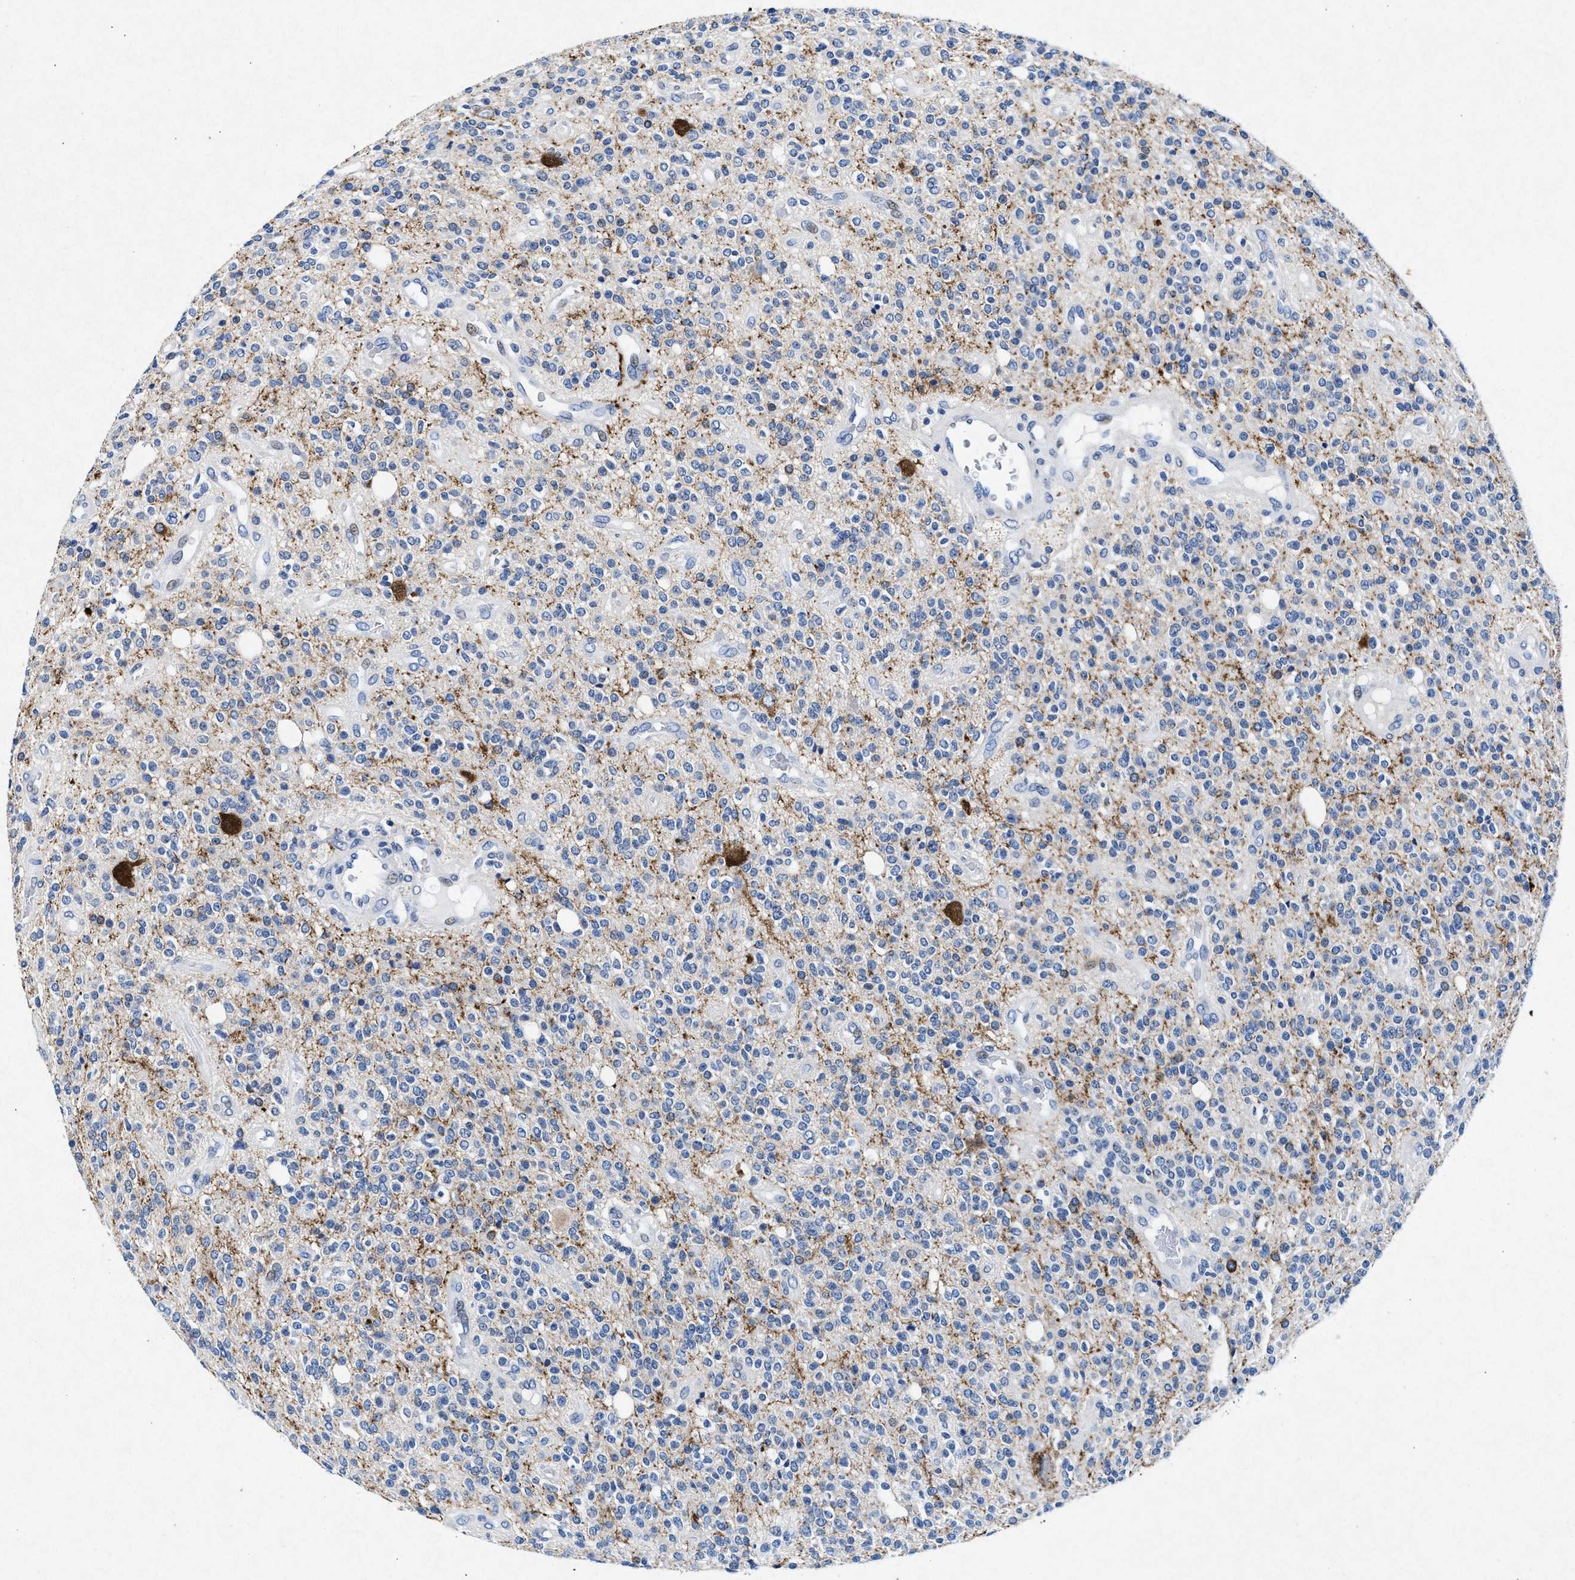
{"staining": {"intensity": "negative", "quantity": "none", "location": "none"}, "tissue": "glioma", "cell_type": "Tumor cells", "image_type": "cancer", "snomed": [{"axis": "morphology", "description": "Glioma, malignant, High grade"}, {"axis": "topography", "description": "Brain"}], "caption": "The photomicrograph shows no significant expression in tumor cells of malignant high-grade glioma.", "gene": "MAP6", "patient": {"sex": "male", "age": 34}}